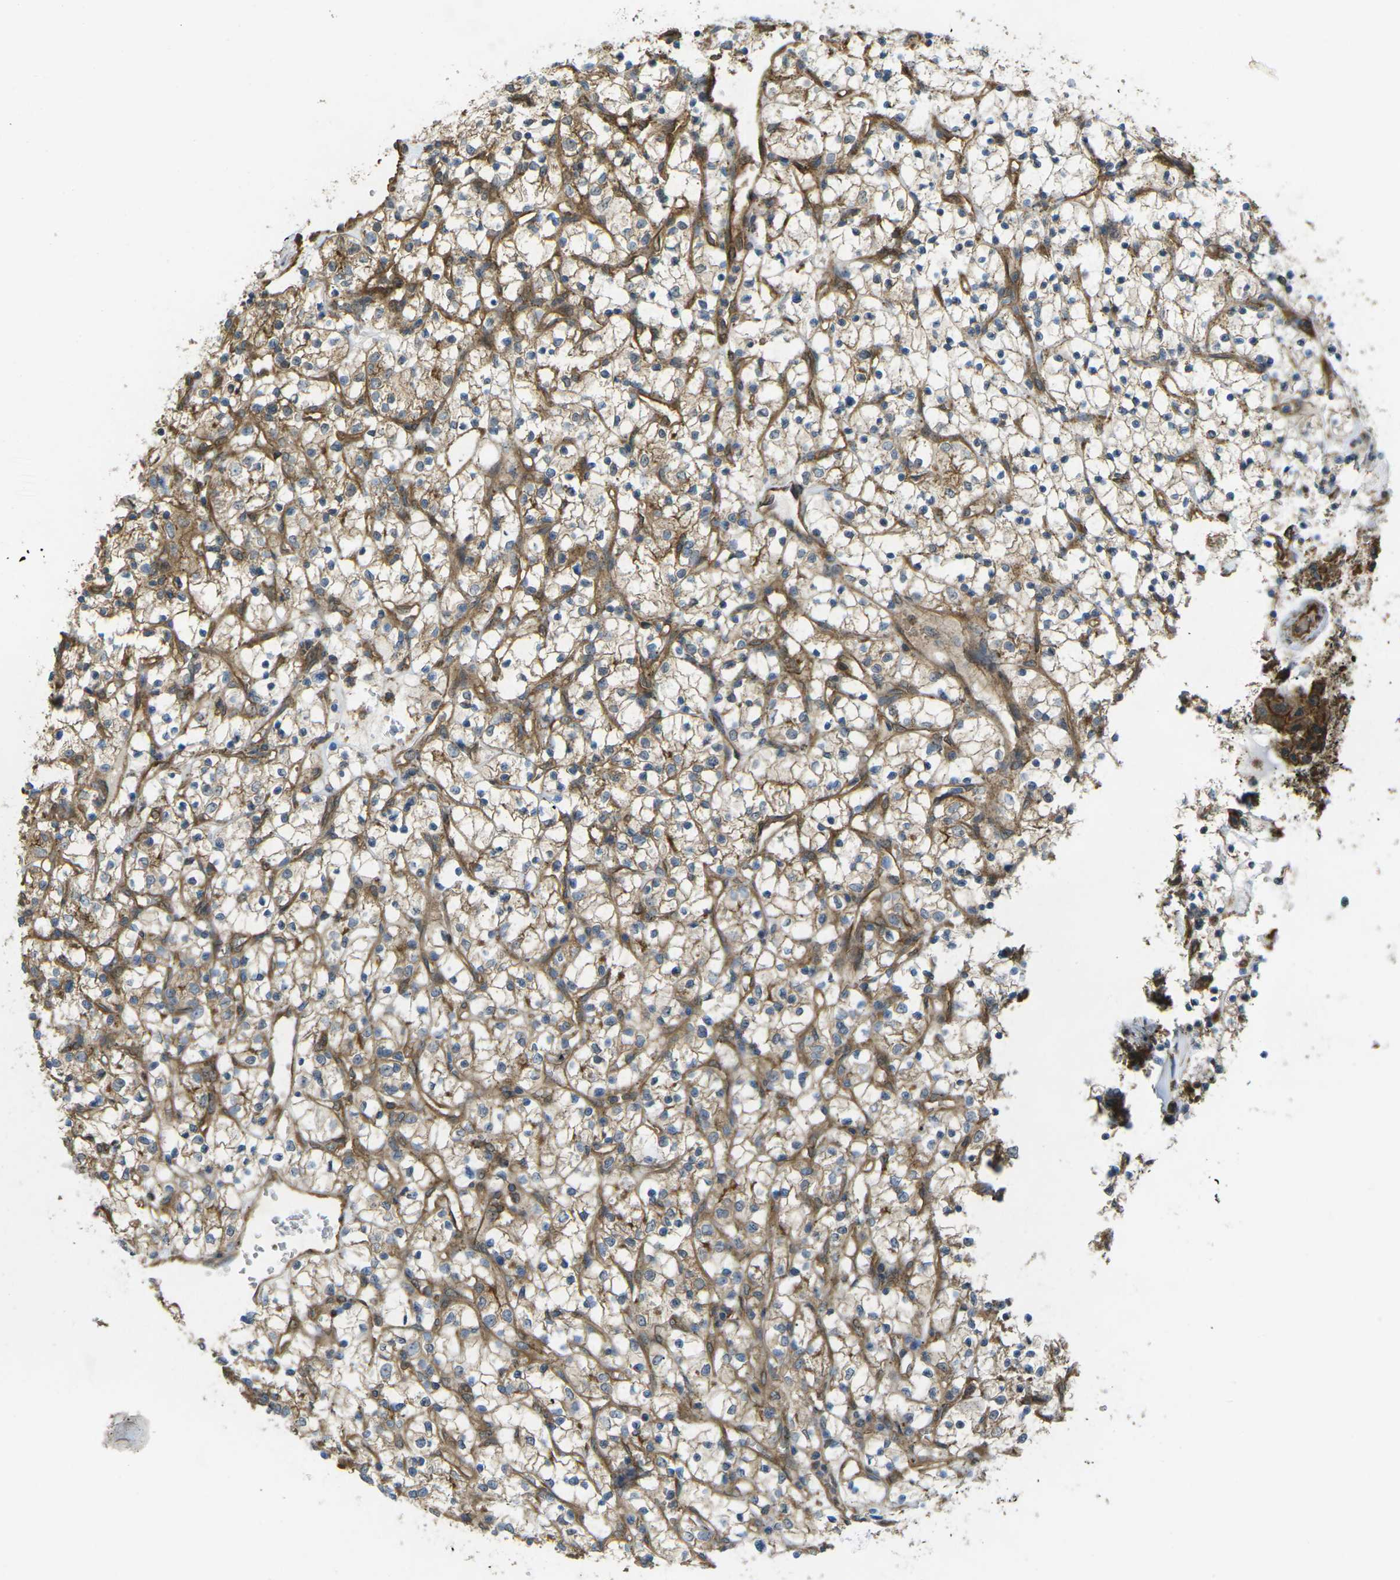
{"staining": {"intensity": "moderate", "quantity": ">75%", "location": "cytoplasmic/membranous"}, "tissue": "renal cancer", "cell_type": "Tumor cells", "image_type": "cancer", "snomed": [{"axis": "morphology", "description": "Adenocarcinoma, NOS"}, {"axis": "topography", "description": "Kidney"}], "caption": "The image exhibits staining of renal cancer, revealing moderate cytoplasmic/membranous protein positivity (brown color) within tumor cells.", "gene": "CHMP3", "patient": {"sex": "female", "age": 69}}